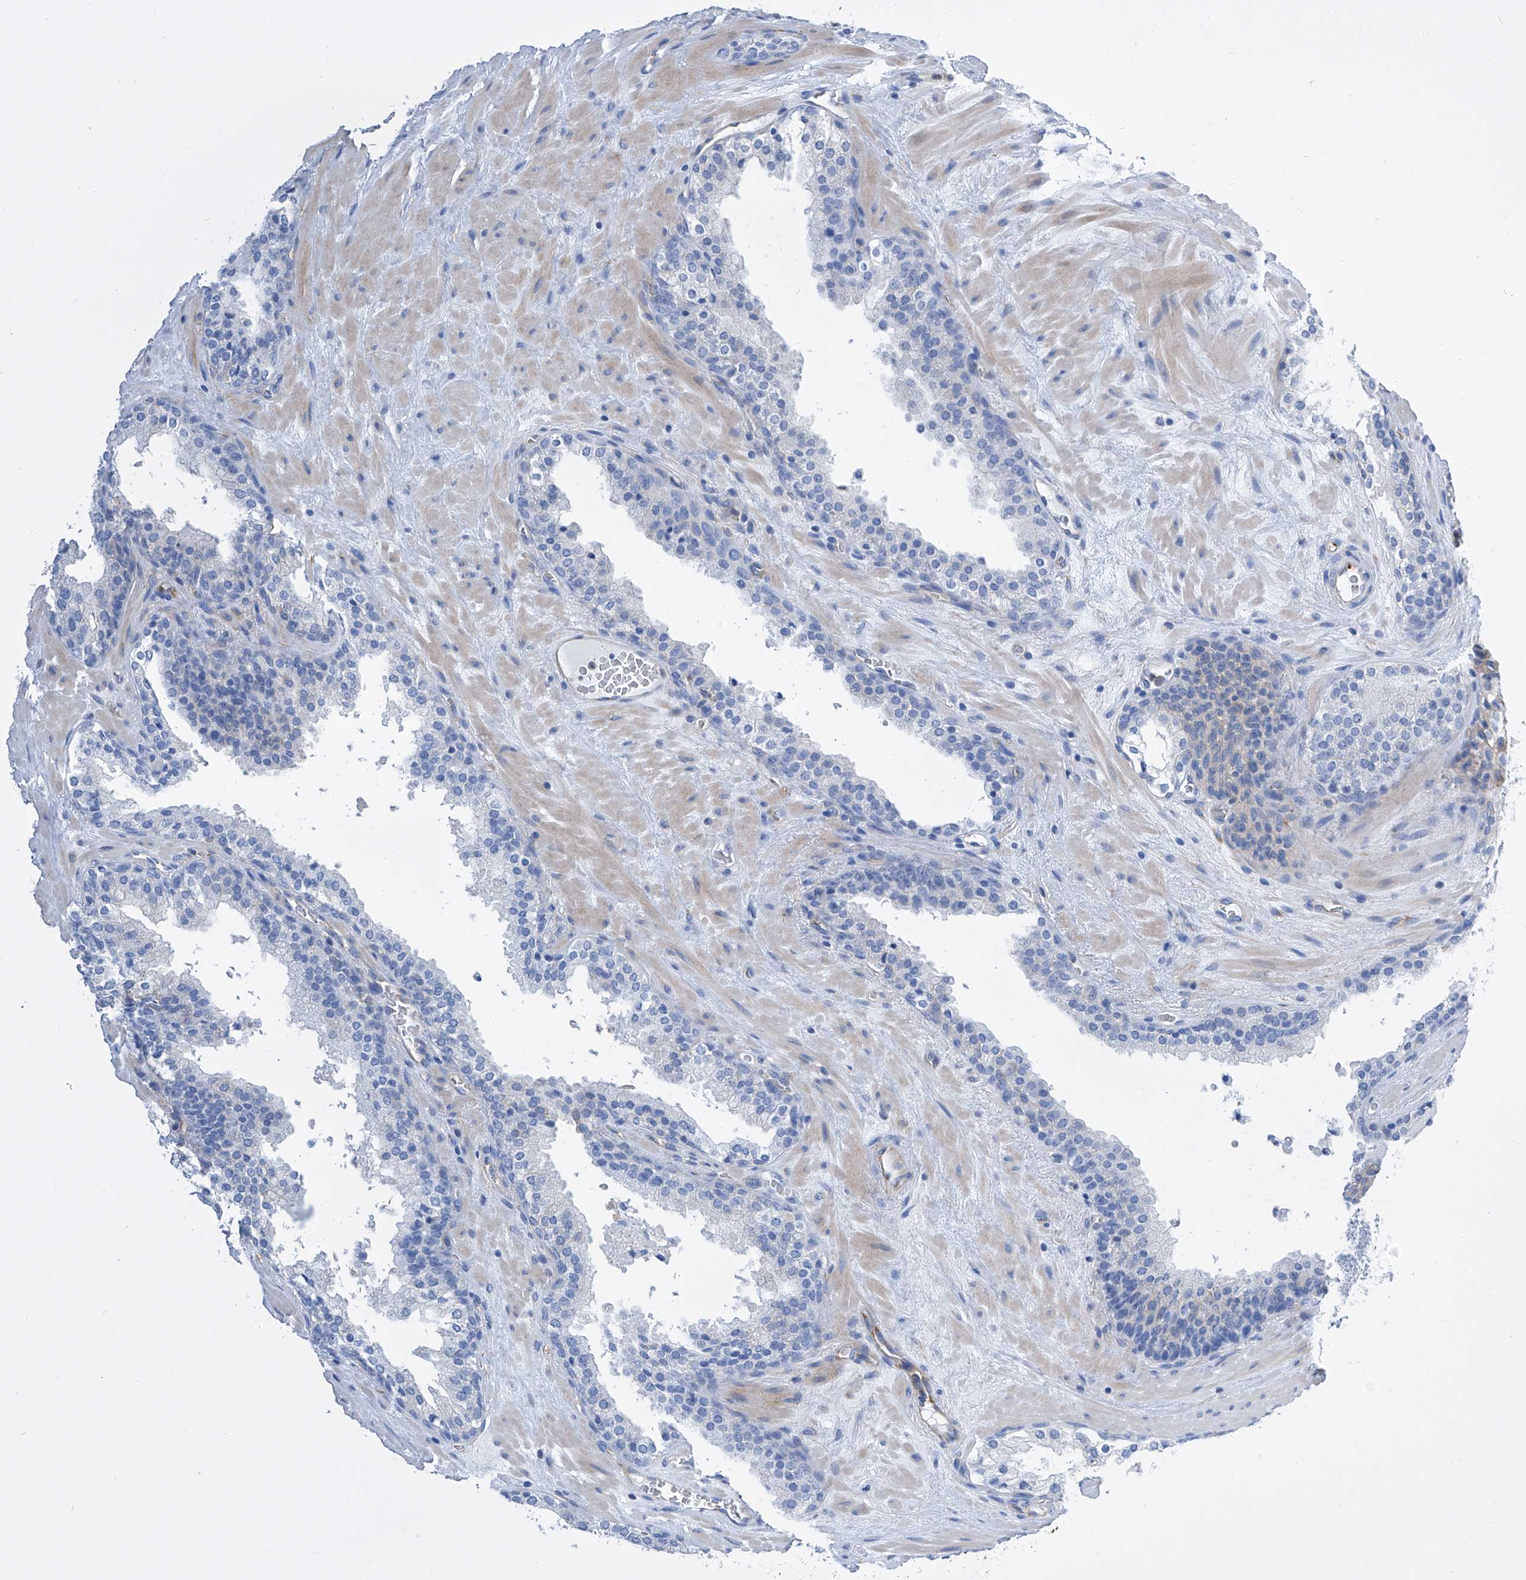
{"staining": {"intensity": "negative", "quantity": "none", "location": "none"}, "tissue": "prostate cancer", "cell_type": "Tumor cells", "image_type": "cancer", "snomed": [{"axis": "morphology", "description": "Adenocarcinoma, High grade"}, {"axis": "topography", "description": "Prostate"}], "caption": "Prostate cancer stained for a protein using IHC demonstrates no expression tumor cells.", "gene": "GPT", "patient": {"sex": "male", "age": 56}}